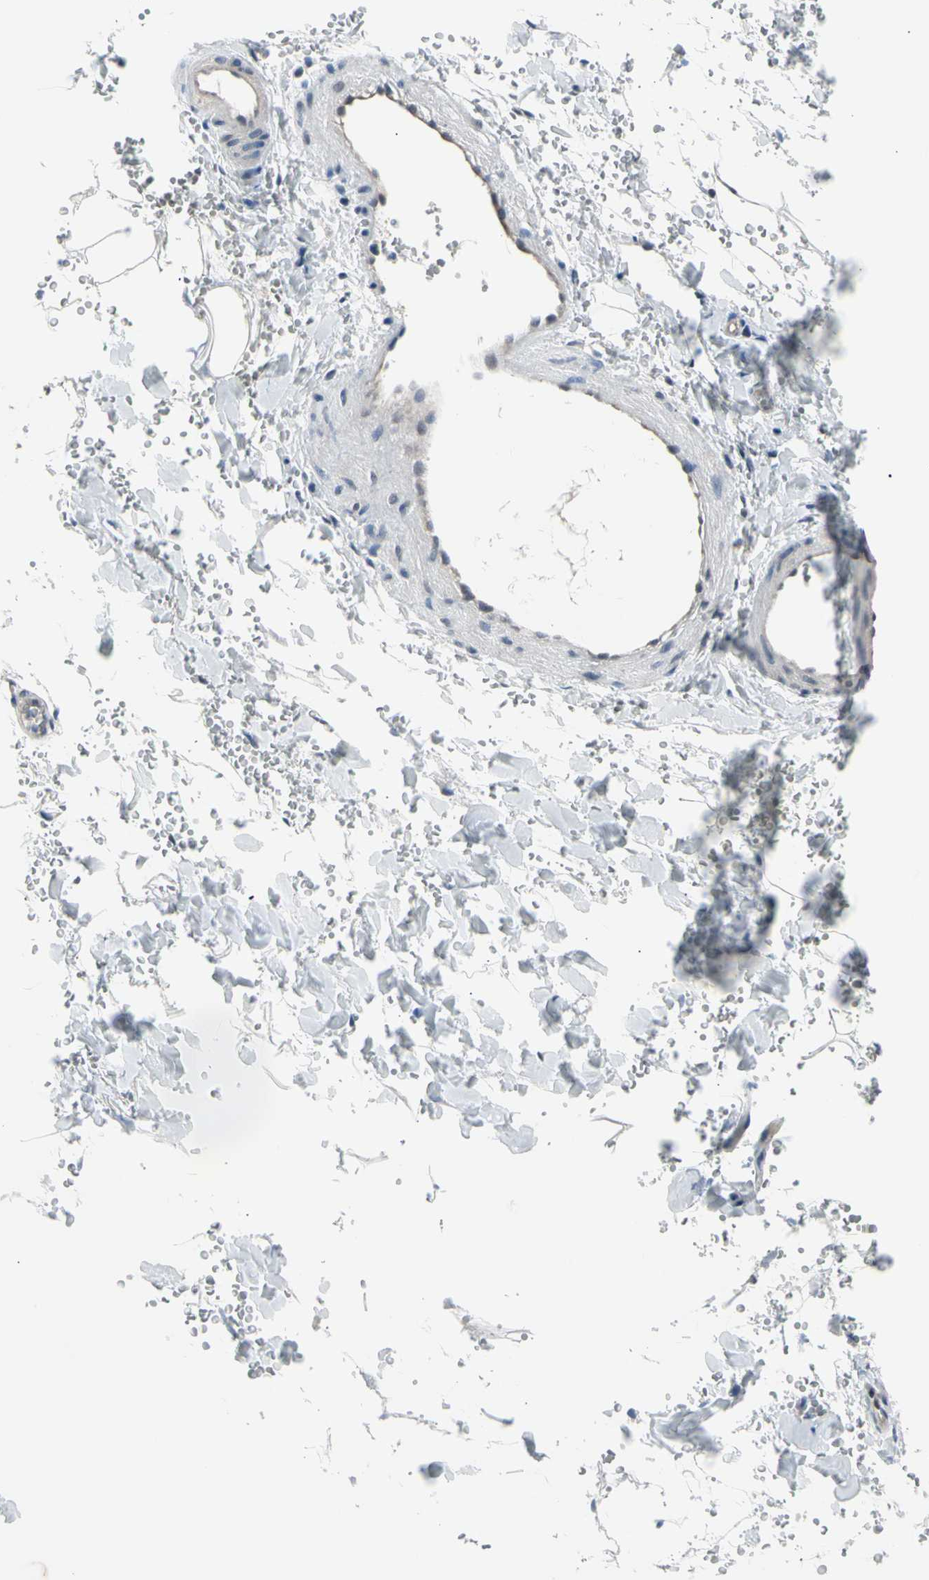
{"staining": {"intensity": "negative", "quantity": "none", "location": "none"}, "tissue": "adipose tissue", "cell_type": "Adipocytes", "image_type": "normal", "snomed": [{"axis": "morphology", "description": "Normal tissue, NOS"}, {"axis": "morphology", "description": "Carcinoma, NOS"}, {"axis": "topography", "description": "Pancreas"}, {"axis": "topography", "description": "Peripheral nerve tissue"}], "caption": "The micrograph demonstrates no staining of adipocytes in normal adipose tissue.", "gene": "ENSG00000256646", "patient": {"sex": "female", "age": 29}}